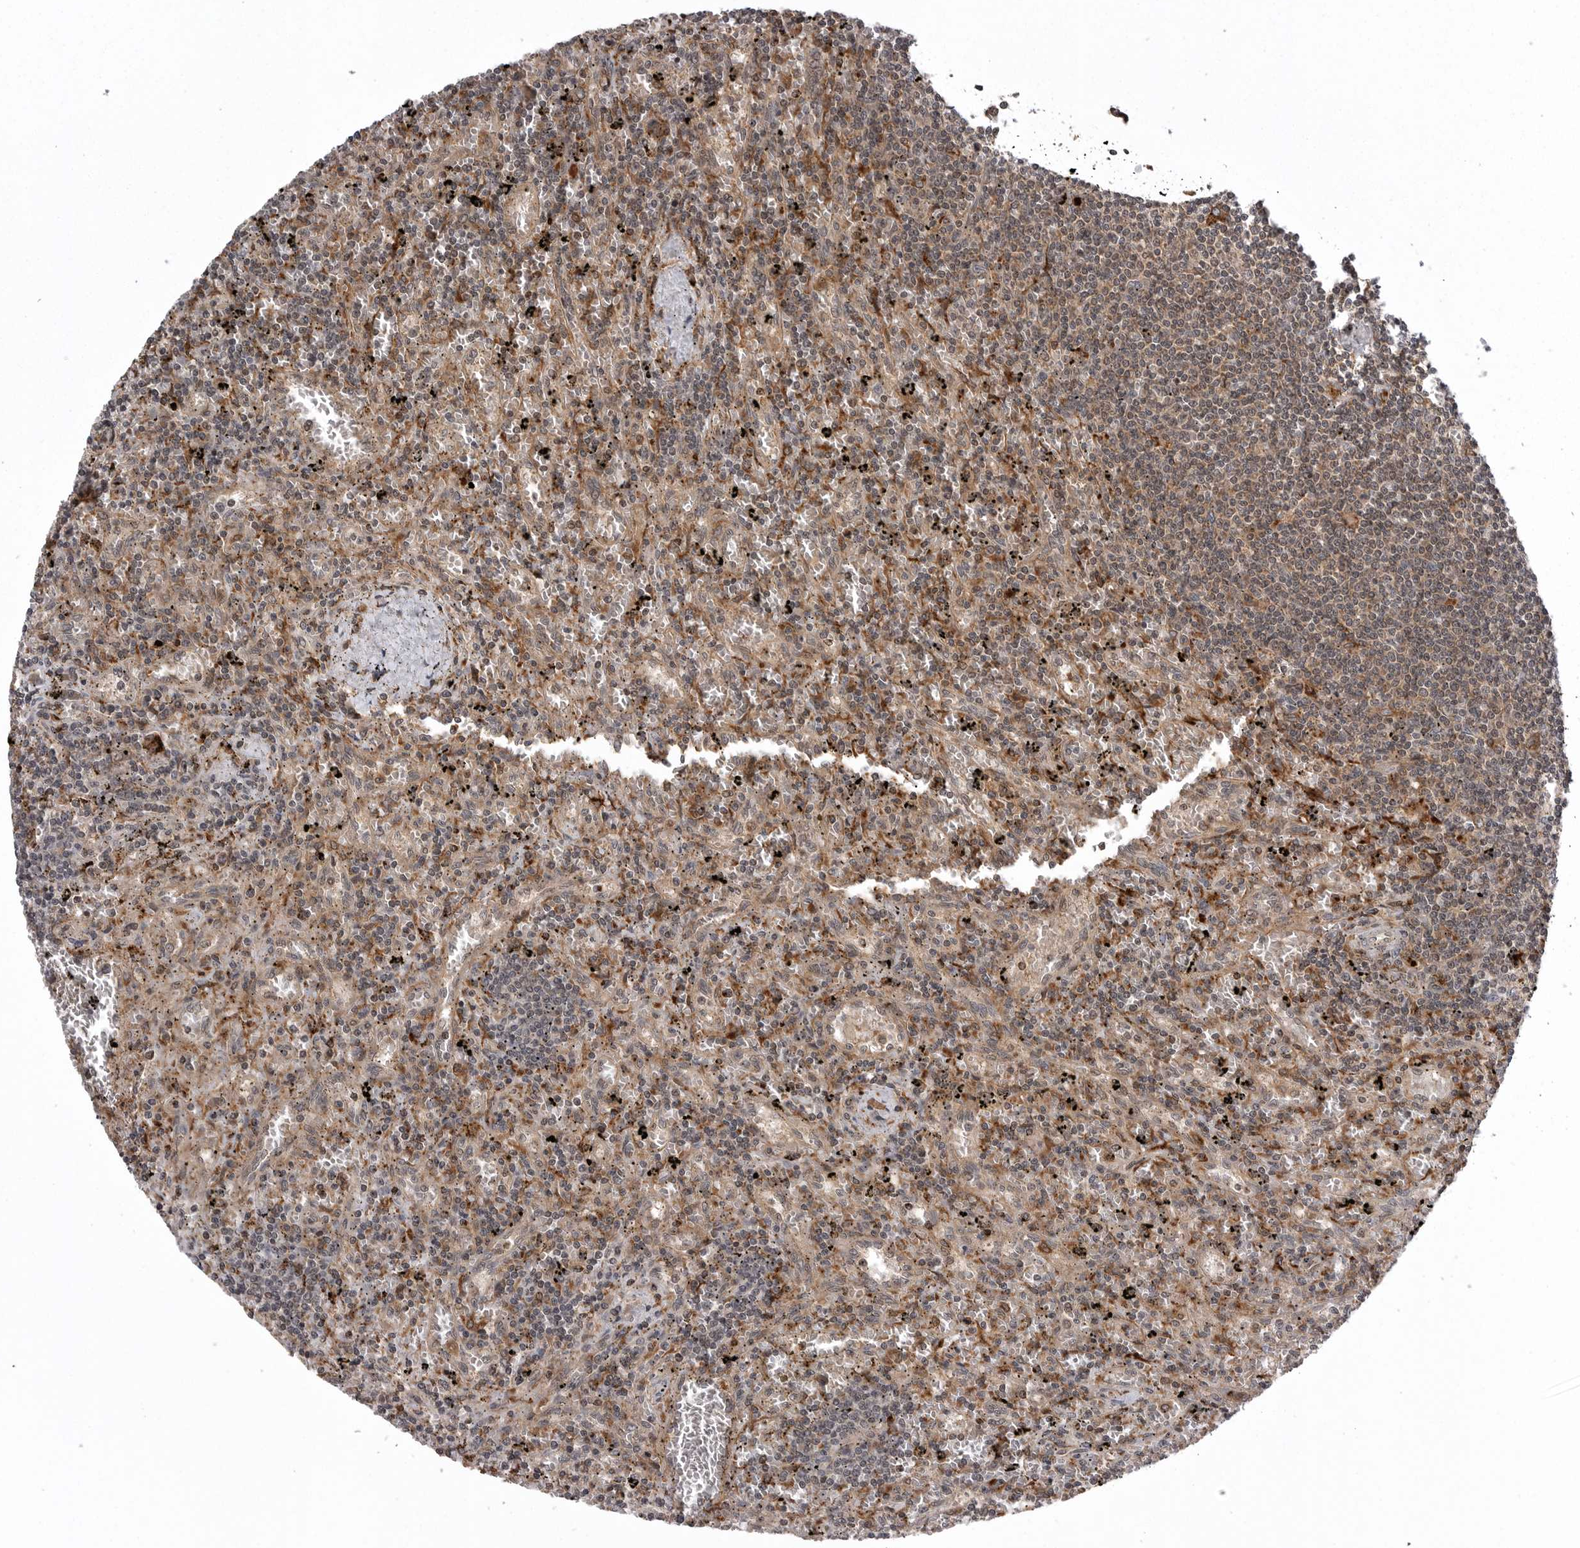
{"staining": {"intensity": "weak", "quantity": "<25%", "location": "nuclear"}, "tissue": "lymphoma", "cell_type": "Tumor cells", "image_type": "cancer", "snomed": [{"axis": "morphology", "description": "Malignant lymphoma, non-Hodgkin's type, Low grade"}, {"axis": "topography", "description": "Spleen"}], "caption": "High power microscopy histopathology image of an immunohistochemistry micrograph of lymphoma, revealing no significant positivity in tumor cells. (Stains: DAB immunohistochemistry (IHC) with hematoxylin counter stain, Microscopy: brightfield microscopy at high magnification).", "gene": "AOAH", "patient": {"sex": "male", "age": 76}}